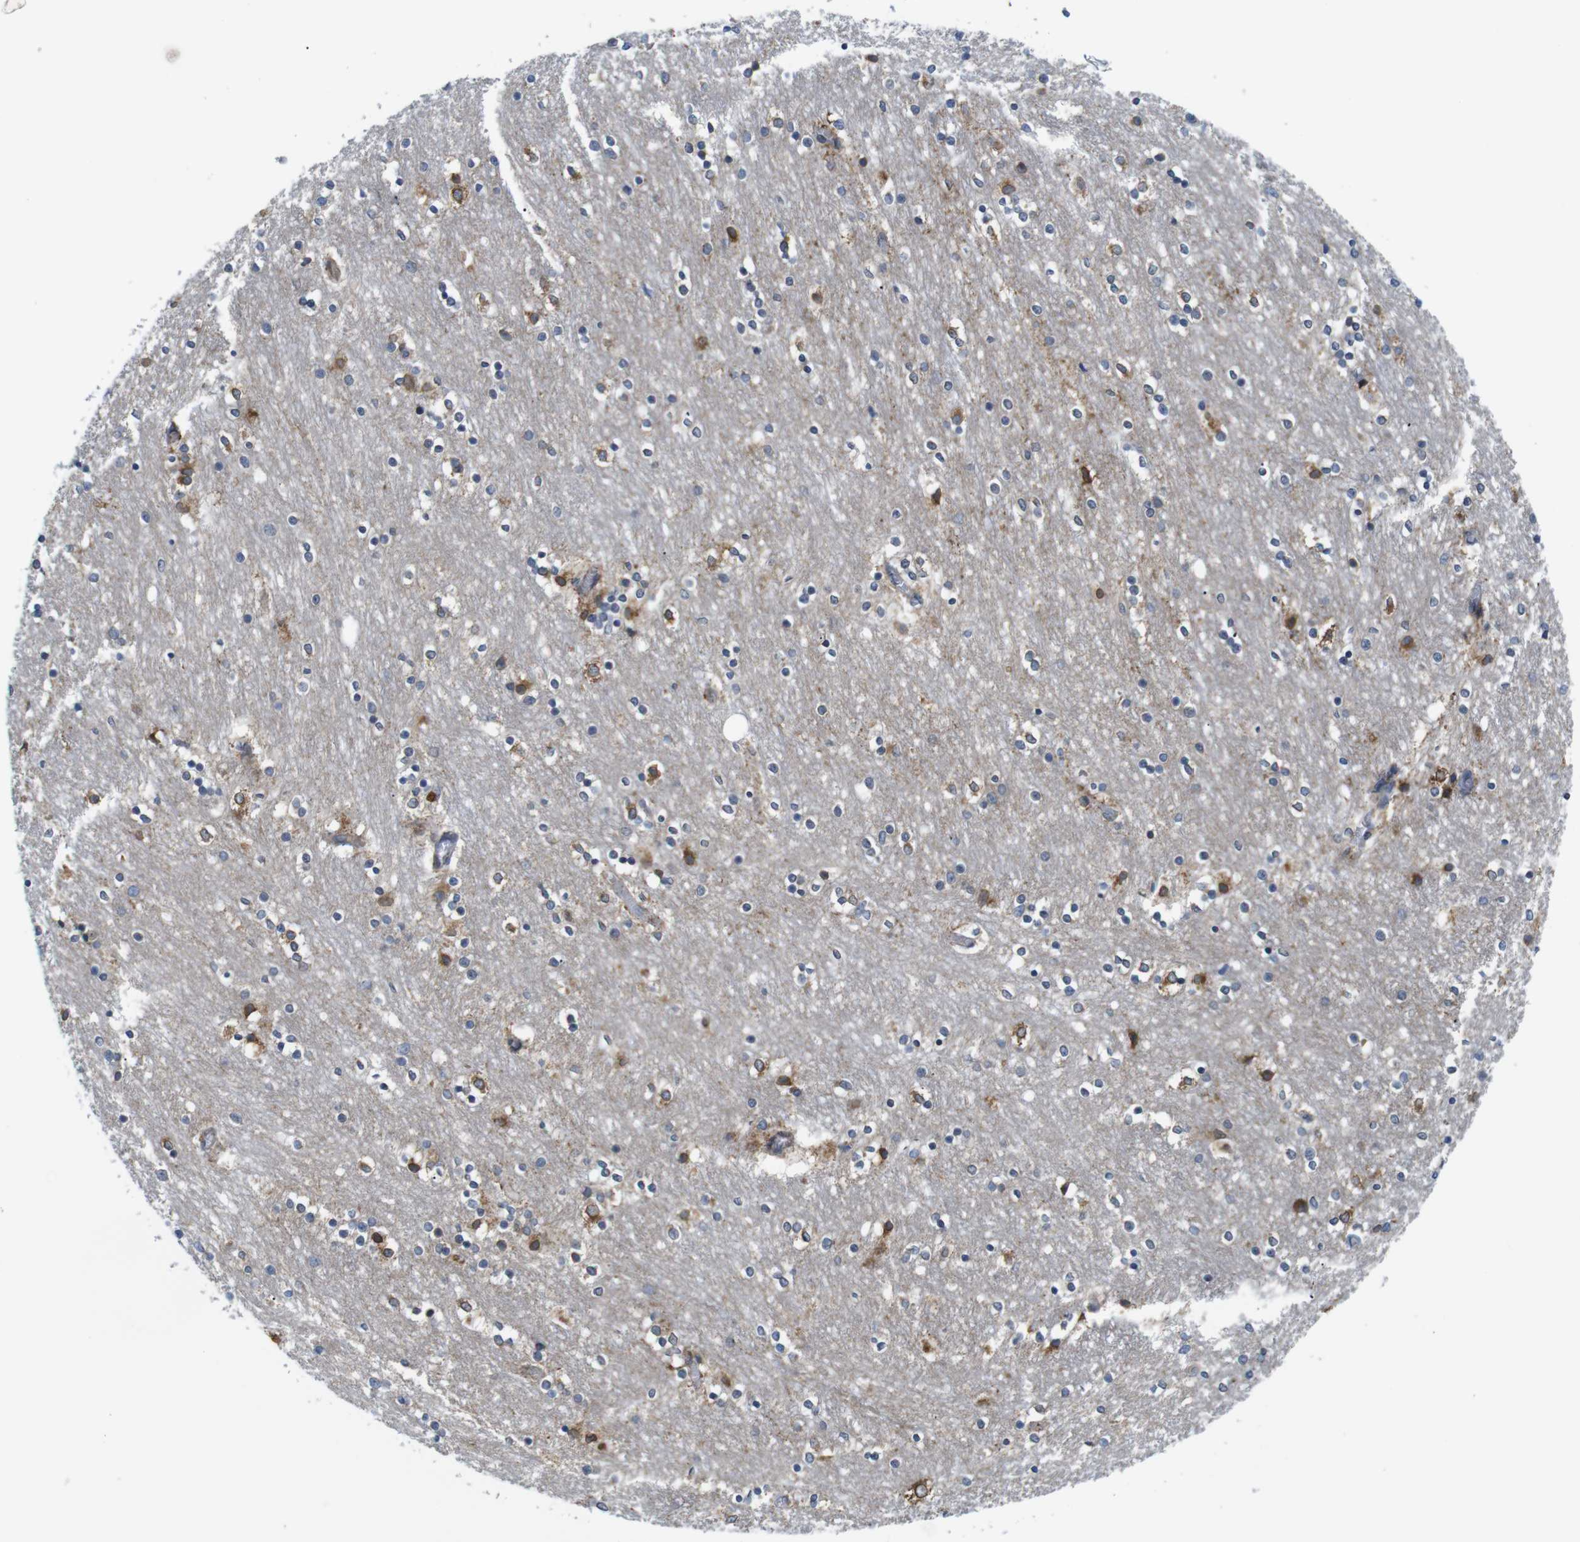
{"staining": {"intensity": "moderate", "quantity": "25%-75%", "location": "cytoplasmic/membranous"}, "tissue": "caudate", "cell_type": "Glial cells", "image_type": "normal", "snomed": [{"axis": "morphology", "description": "Normal tissue, NOS"}, {"axis": "topography", "description": "Lateral ventricle wall"}], "caption": "This is a micrograph of immunohistochemistry (IHC) staining of unremarkable caudate, which shows moderate positivity in the cytoplasmic/membranous of glial cells.", "gene": "HACD3", "patient": {"sex": "female", "age": 54}}